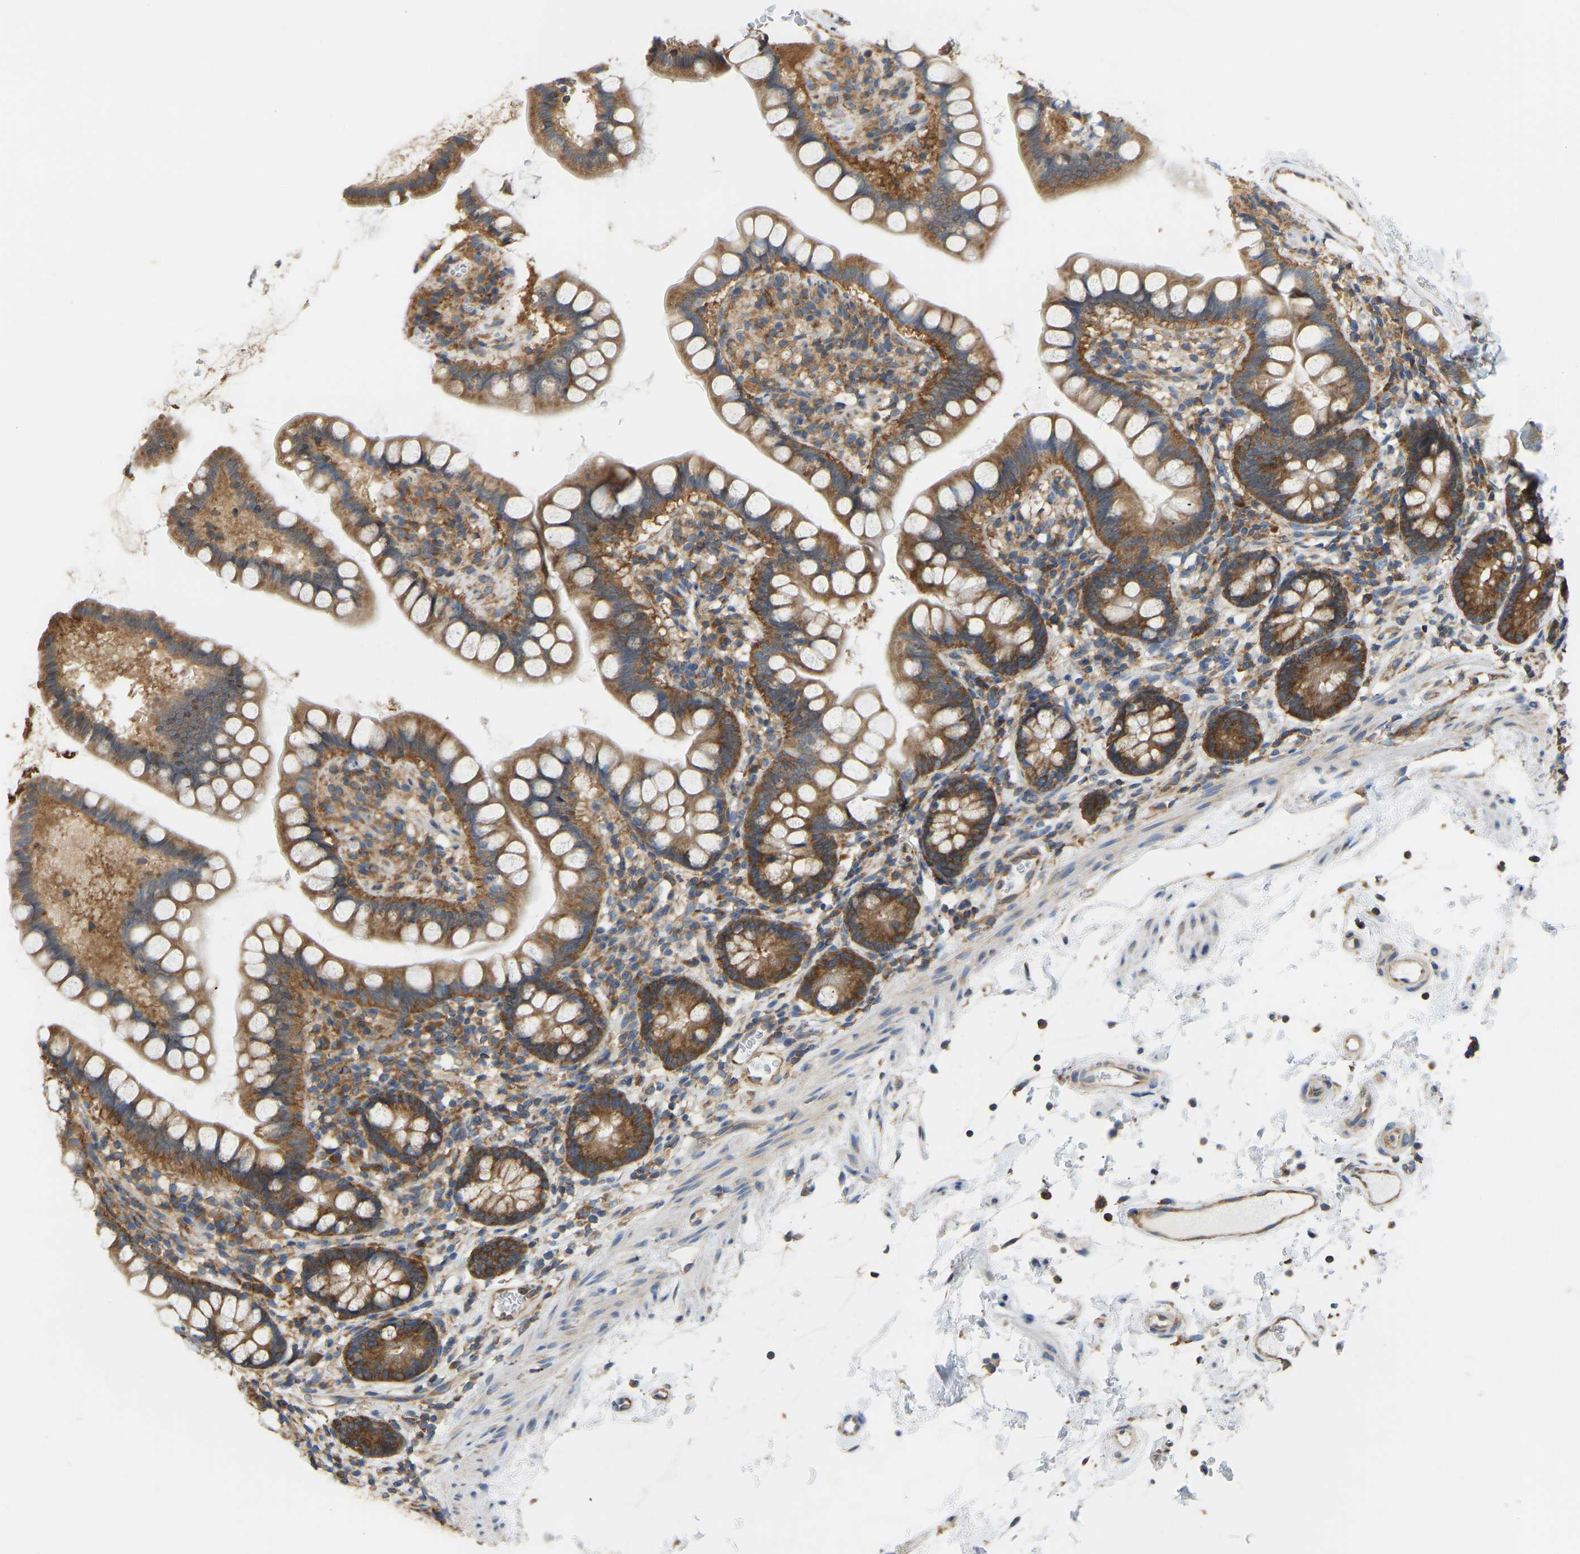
{"staining": {"intensity": "strong", "quantity": ">75%", "location": "cytoplasmic/membranous"}, "tissue": "small intestine", "cell_type": "Glandular cells", "image_type": "normal", "snomed": [{"axis": "morphology", "description": "Normal tissue, NOS"}, {"axis": "topography", "description": "Small intestine"}], "caption": "Immunohistochemistry (DAB) staining of benign human small intestine exhibits strong cytoplasmic/membranous protein positivity in approximately >75% of glandular cells.", "gene": "RPS6KB2", "patient": {"sex": "female", "age": 84}}